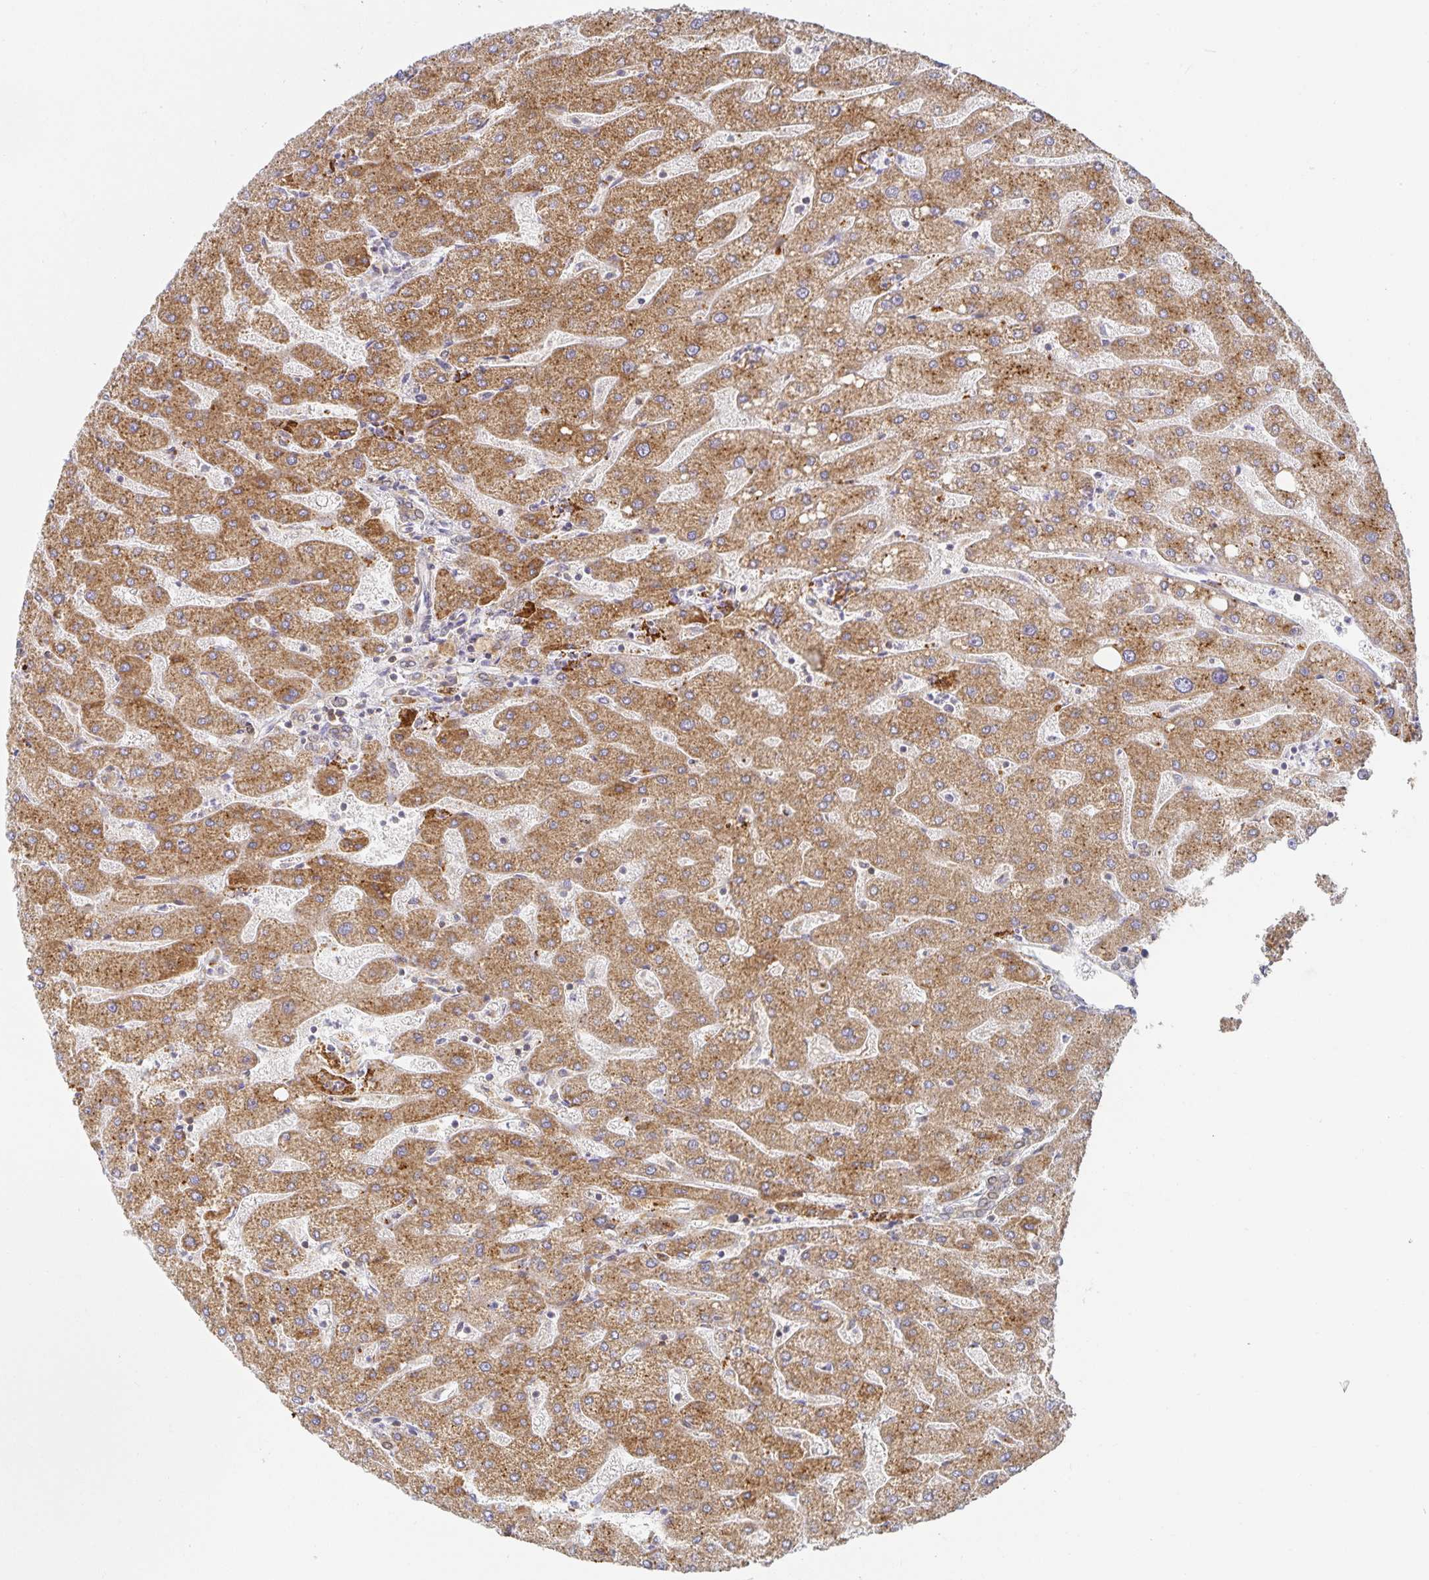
{"staining": {"intensity": "weak", "quantity": "25%-75%", "location": "cytoplasmic/membranous"}, "tissue": "liver", "cell_type": "Cholangiocytes", "image_type": "normal", "snomed": [{"axis": "morphology", "description": "Normal tissue, NOS"}, {"axis": "topography", "description": "Liver"}], "caption": "Human liver stained for a protein (brown) demonstrates weak cytoplasmic/membranous positive expression in about 25%-75% of cholangiocytes.", "gene": "NOMO1", "patient": {"sex": "male", "age": 67}}